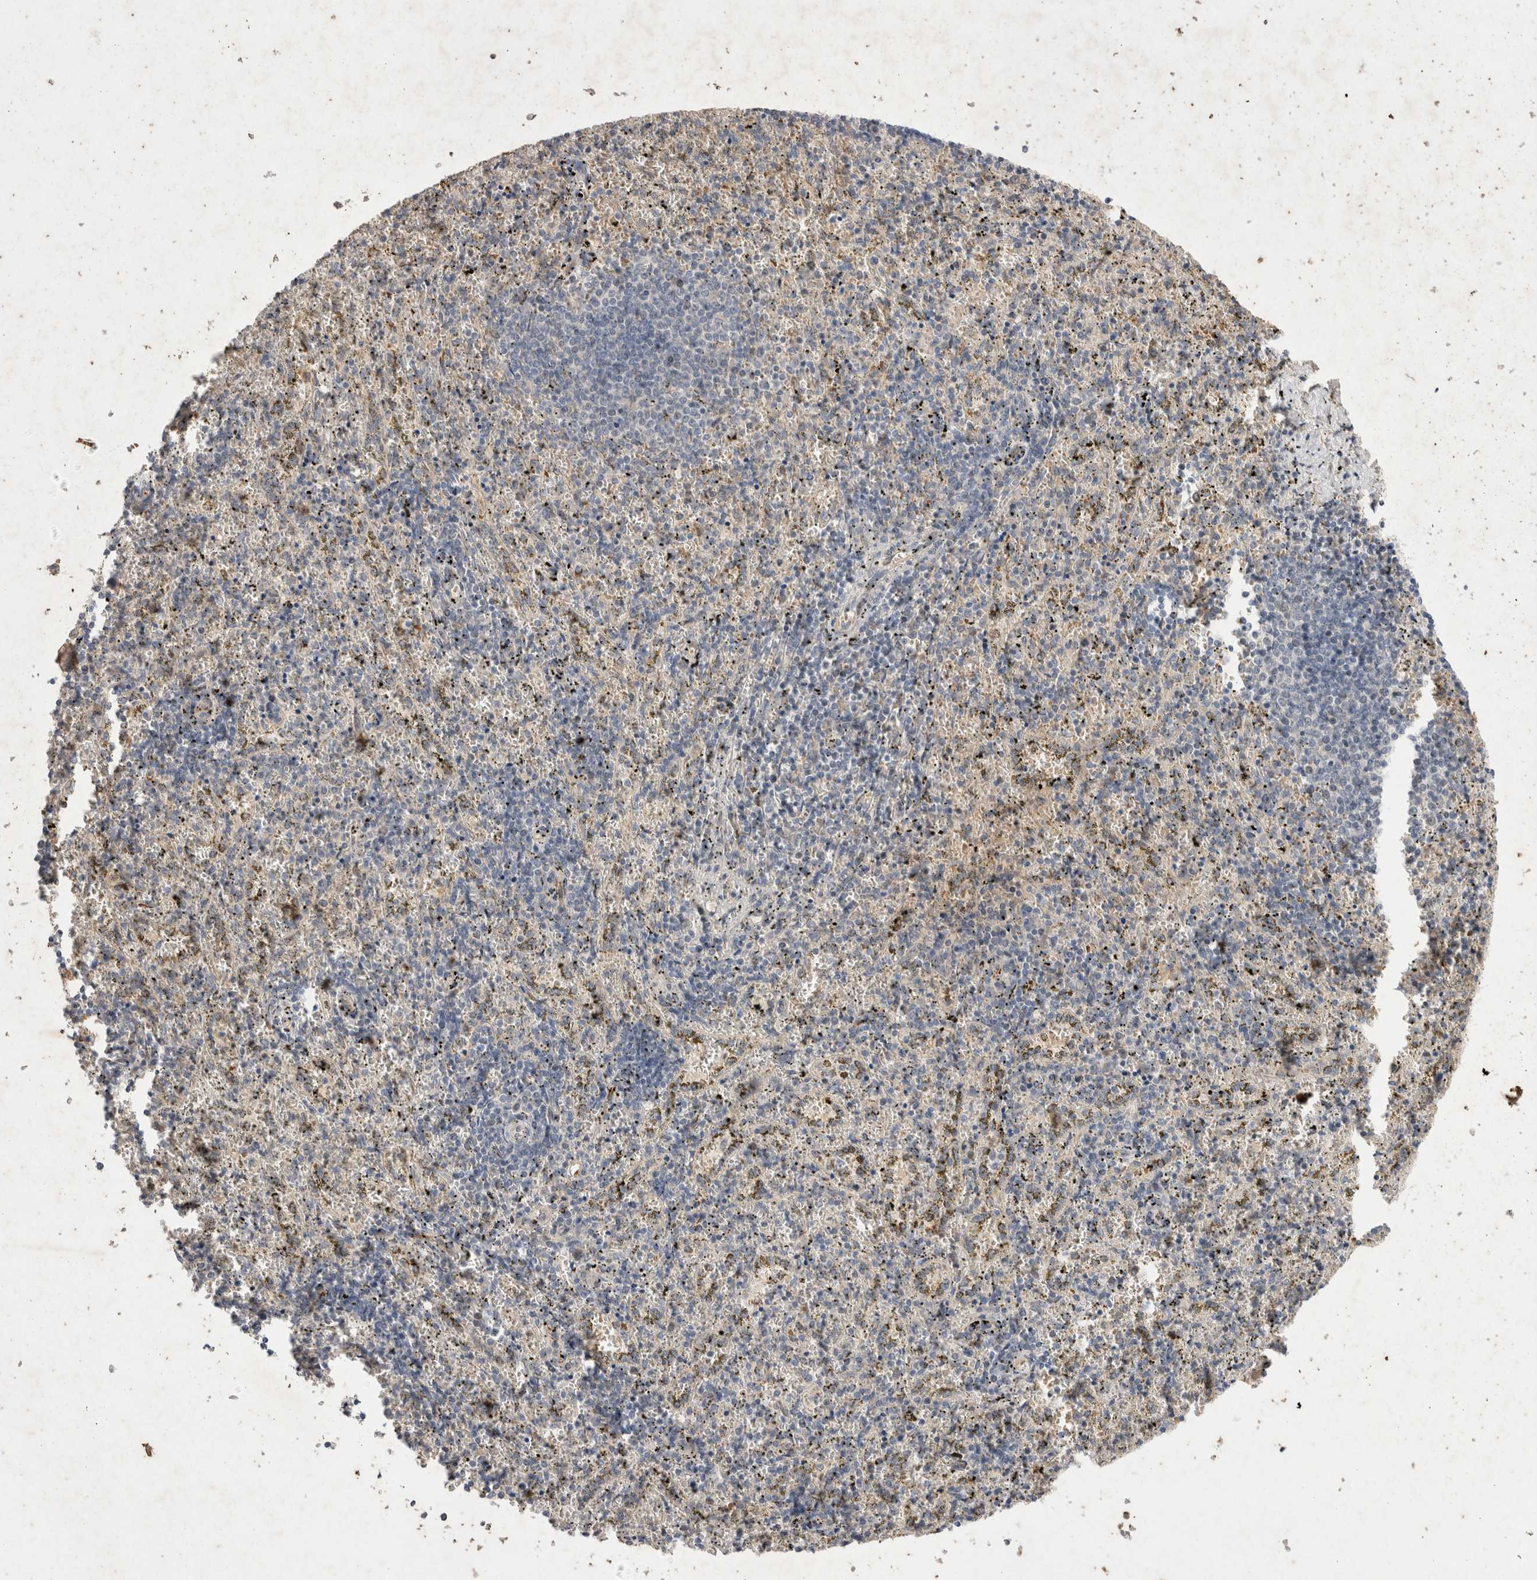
{"staining": {"intensity": "moderate", "quantity": "25%-75%", "location": "nuclear"}, "tissue": "spleen", "cell_type": "Cells in red pulp", "image_type": "normal", "snomed": [{"axis": "morphology", "description": "Normal tissue, NOS"}, {"axis": "topography", "description": "Spleen"}], "caption": "A histopathology image of human spleen stained for a protein demonstrates moderate nuclear brown staining in cells in red pulp. The staining was performed using DAB, with brown indicating positive protein expression. Nuclei are stained blue with hematoxylin.", "gene": "STK11", "patient": {"sex": "male", "age": 11}}